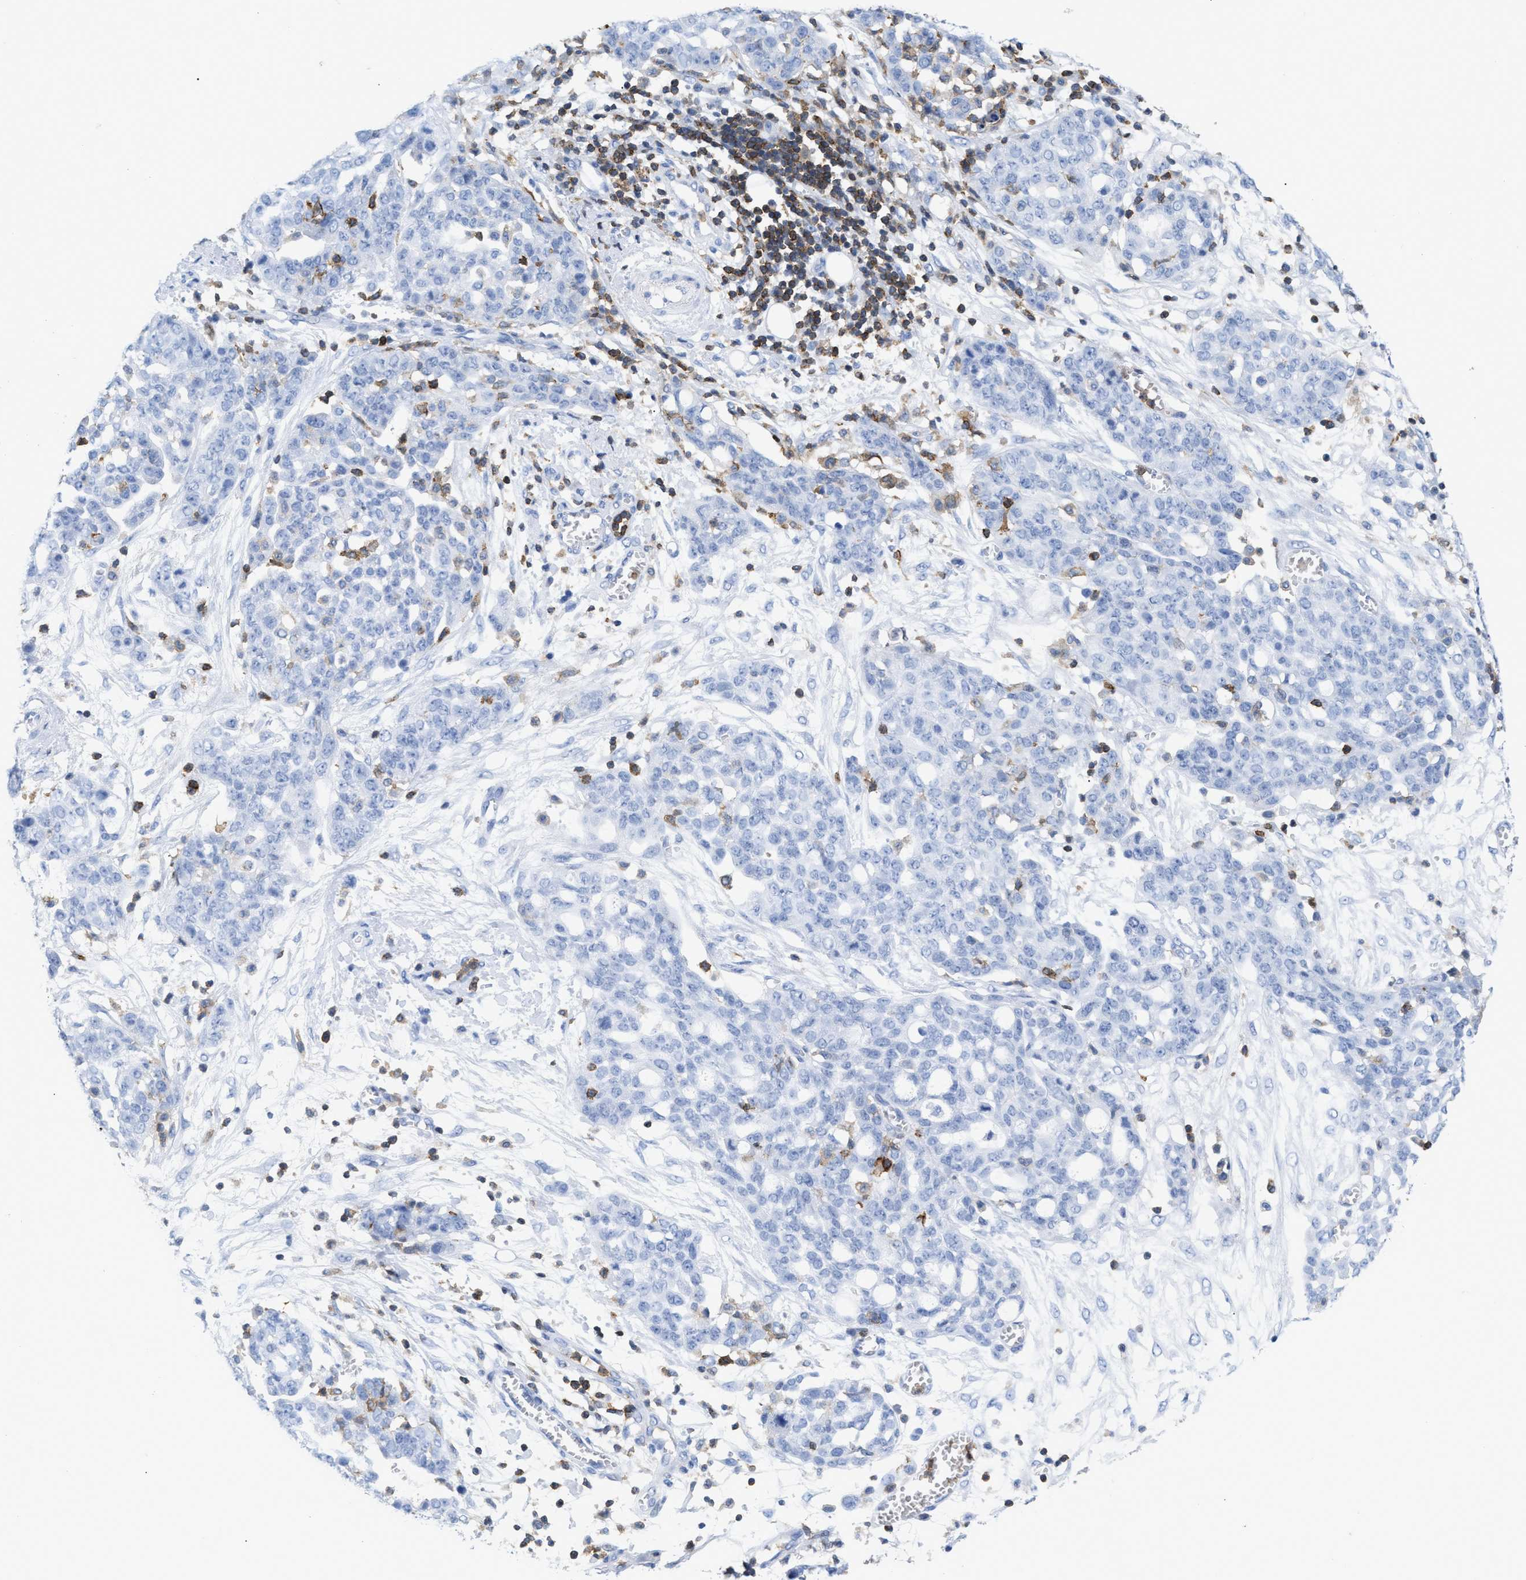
{"staining": {"intensity": "negative", "quantity": "none", "location": "none"}, "tissue": "ovarian cancer", "cell_type": "Tumor cells", "image_type": "cancer", "snomed": [{"axis": "morphology", "description": "Cystadenocarcinoma, serous, NOS"}, {"axis": "topography", "description": "Soft tissue"}, {"axis": "topography", "description": "Ovary"}], "caption": "Serous cystadenocarcinoma (ovarian) was stained to show a protein in brown. There is no significant expression in tumor cells. (Brightfield microscopy of DAB (3,3'-diaminobenzidine) IHC at high magnification).", "gene": "LCP1", "patient": {"sex": "female", "age": 57}}